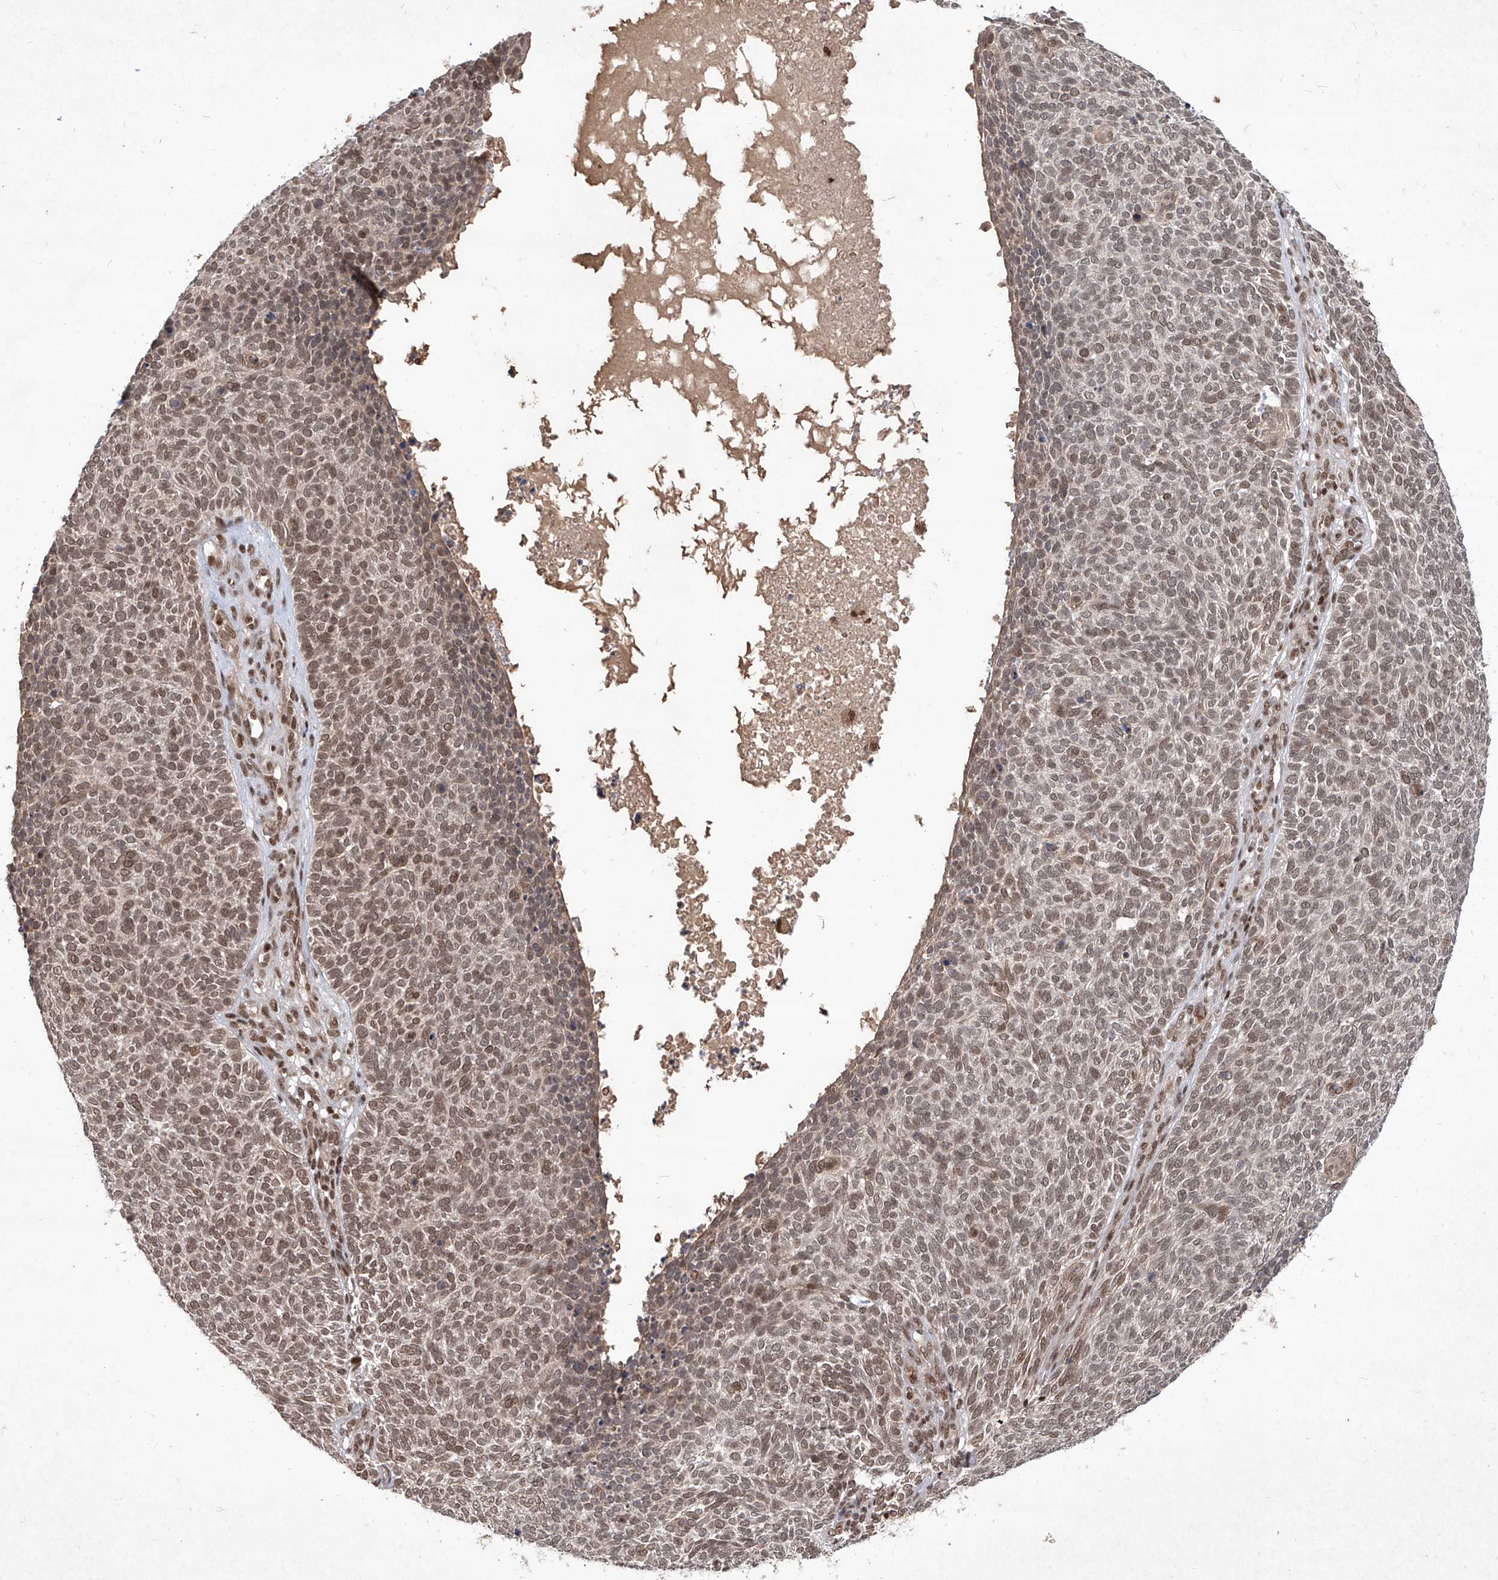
{"staining": {"intensity": "moderate", "quantity": ">75%", "location": "nuclear"}, "tissue": "skin cancer", "cell_type": "Tumor cells", "image_type": "cancer", "snomed": [{"axis": "morphology", "description": "Squamous cell carcinoma, NOS"}, {"axis": "topography", "description": "Skin"}], "caption": "The image displays immunohistochemical staining of skin cancer. There is moderate nuclear positivity is present in about >75% of tumor cells.", "gene": "IRF2", "patient": {"sex": "female", "age": 90}}